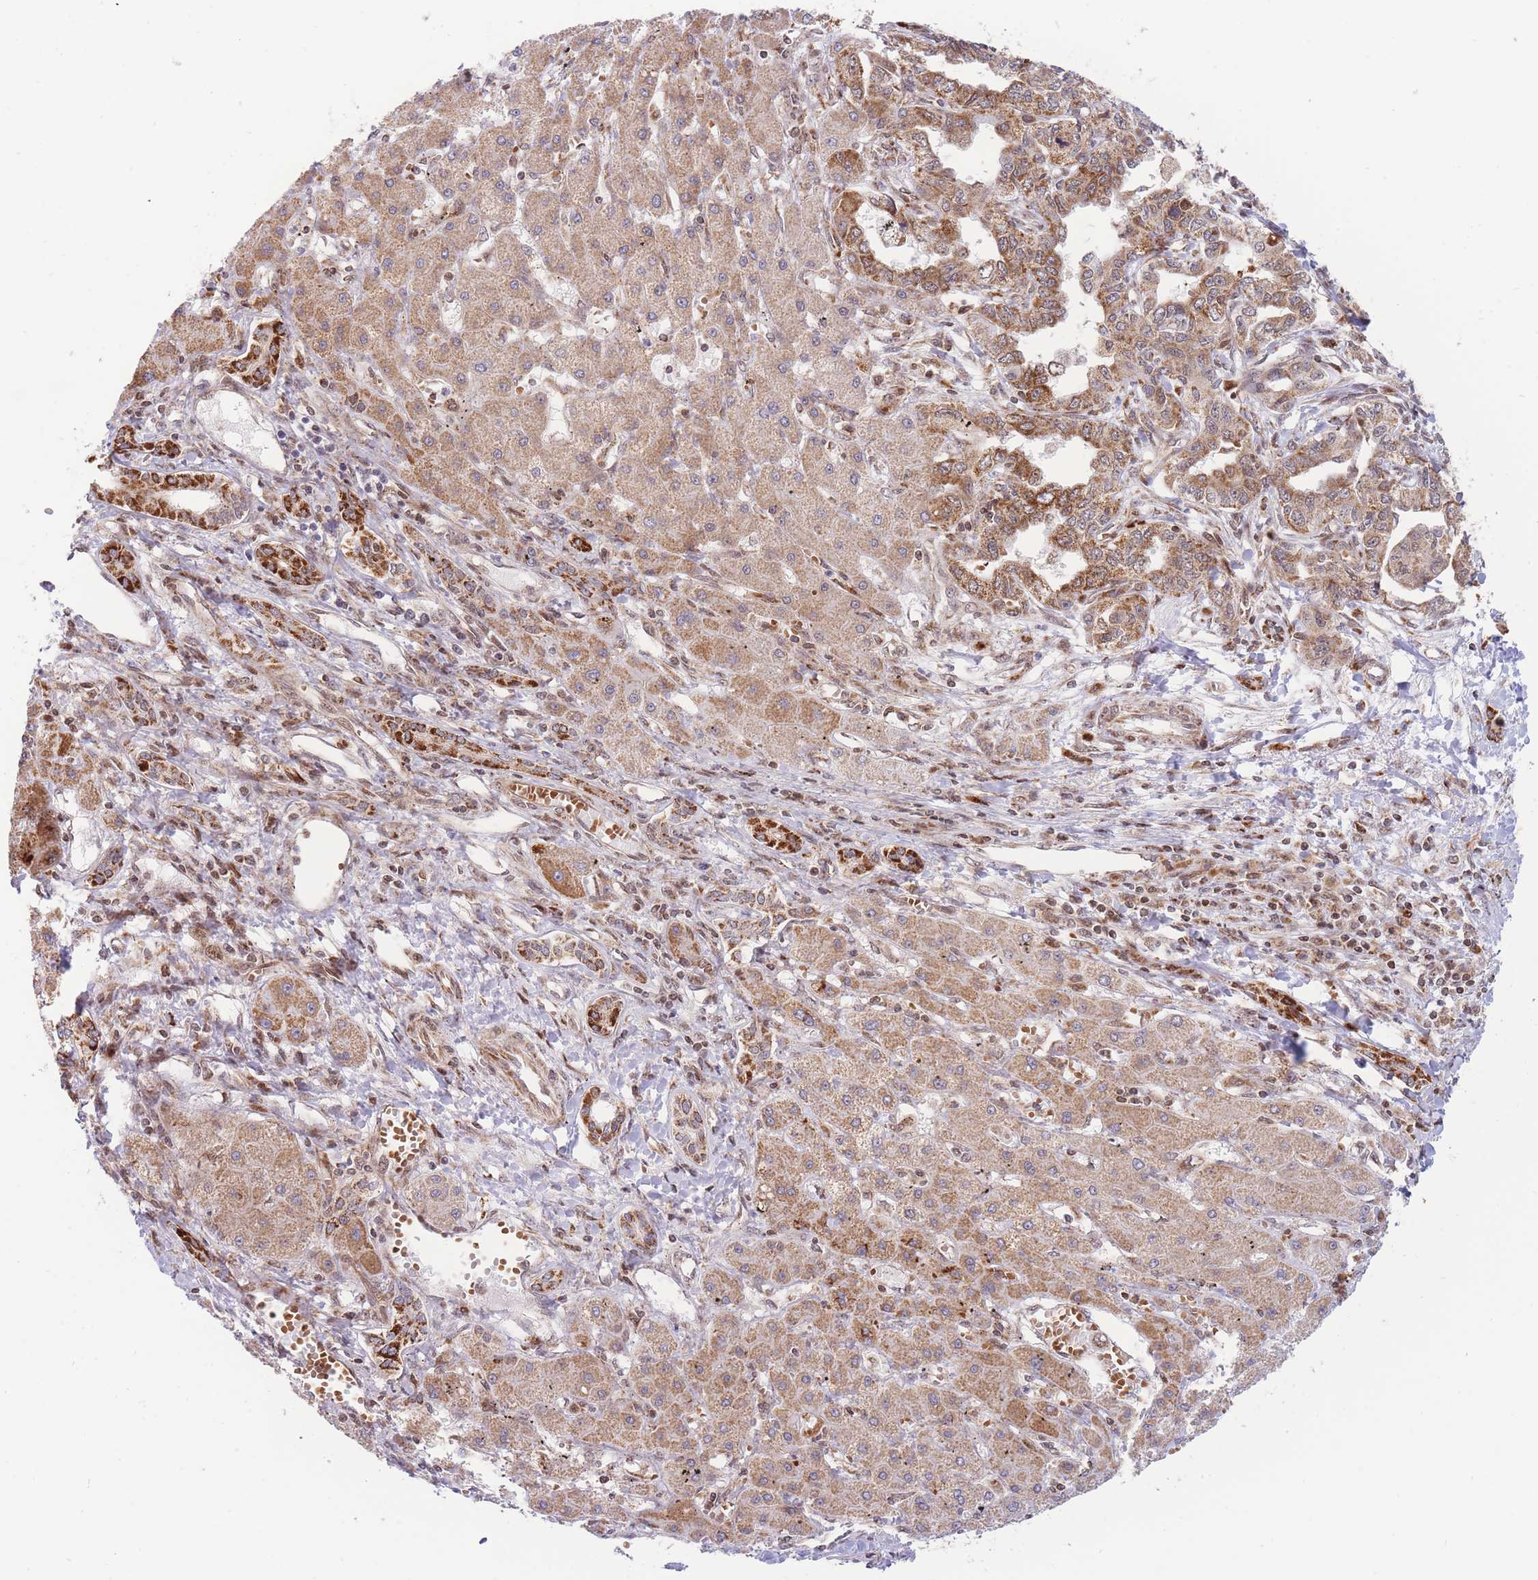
{"staining": {"intensity": "moderate", "quantity": ">75%", "location": "cytoplasmic/membranous,nuclear"}, "tissue": "liver cancer", "cell_type": "Tumor cells", "image_type": "cancer", "snomed": [{"axis": "morphology", "description": "Cholangiocarcinoma"}, {"axis": "topography", "description": "Liver"}], "caption": "High-magnification brightfield microscopy of liver cancer (cholangiocarcinoma) stained with DAB (brown) and counterstained with hematoxylin (blue). tumor cells exhibit moderate cytoplasmic/membranous and nuclear staining is present in about>75% of cells.", "gene": "BOD1L1", "patient": {"sex": "male", "age": 59}}